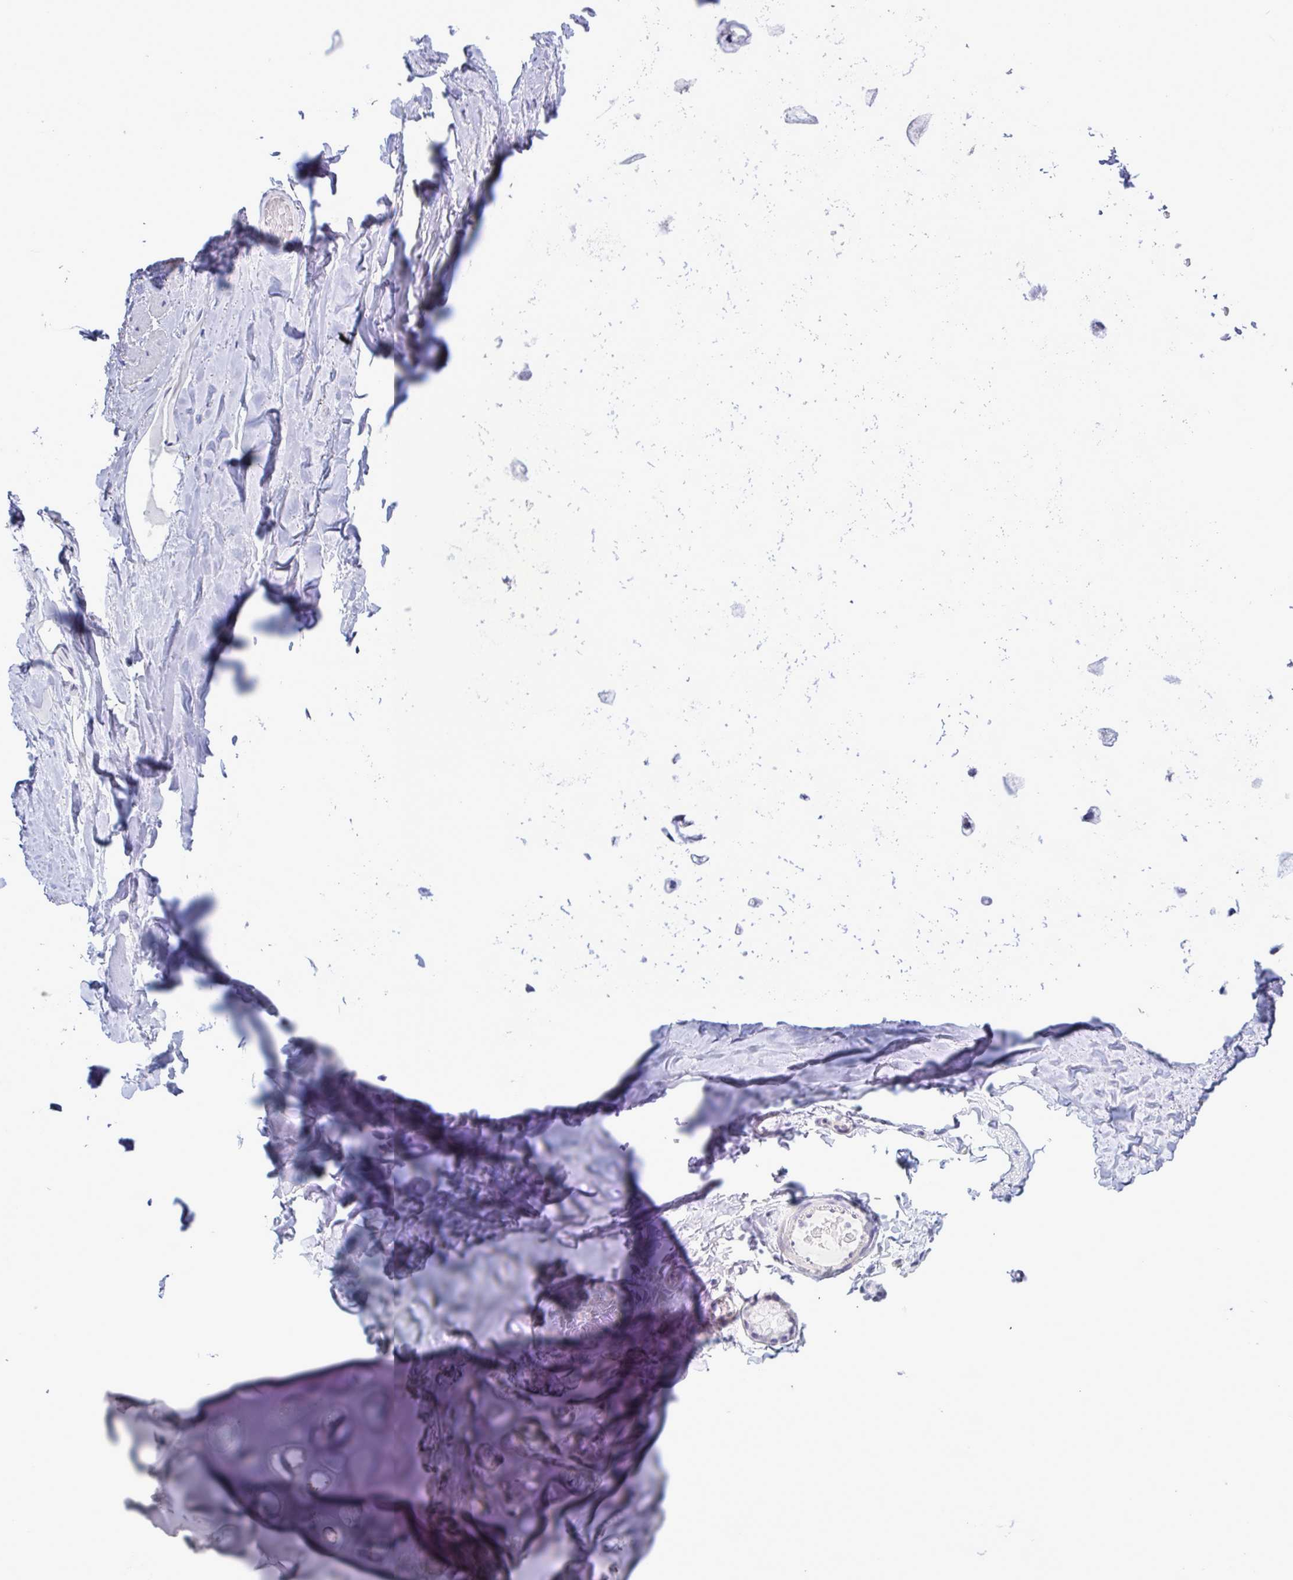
{"staining": {"intensity": "negative", "quantity": "none", "location": "none"}, "tissue": "adipose tissue", "cell_type": "Adipocytes", "image_type": "normal", "snomed": [{"axis": "morphology", "description": "Normal tissue, NOS"}, {"axis": "topography", "description": "Cartilage tissue"}, {"axis": "topography", "description": "Bronchus"}], "caption": "Adipocytes show no significant positivity in normal adipose tissue. (Immunohistochemistry (ihc), brightfield microscopy, high magnification).", "gene": "MFSD4A", "patient": {"sex": "male", "age": 64}}